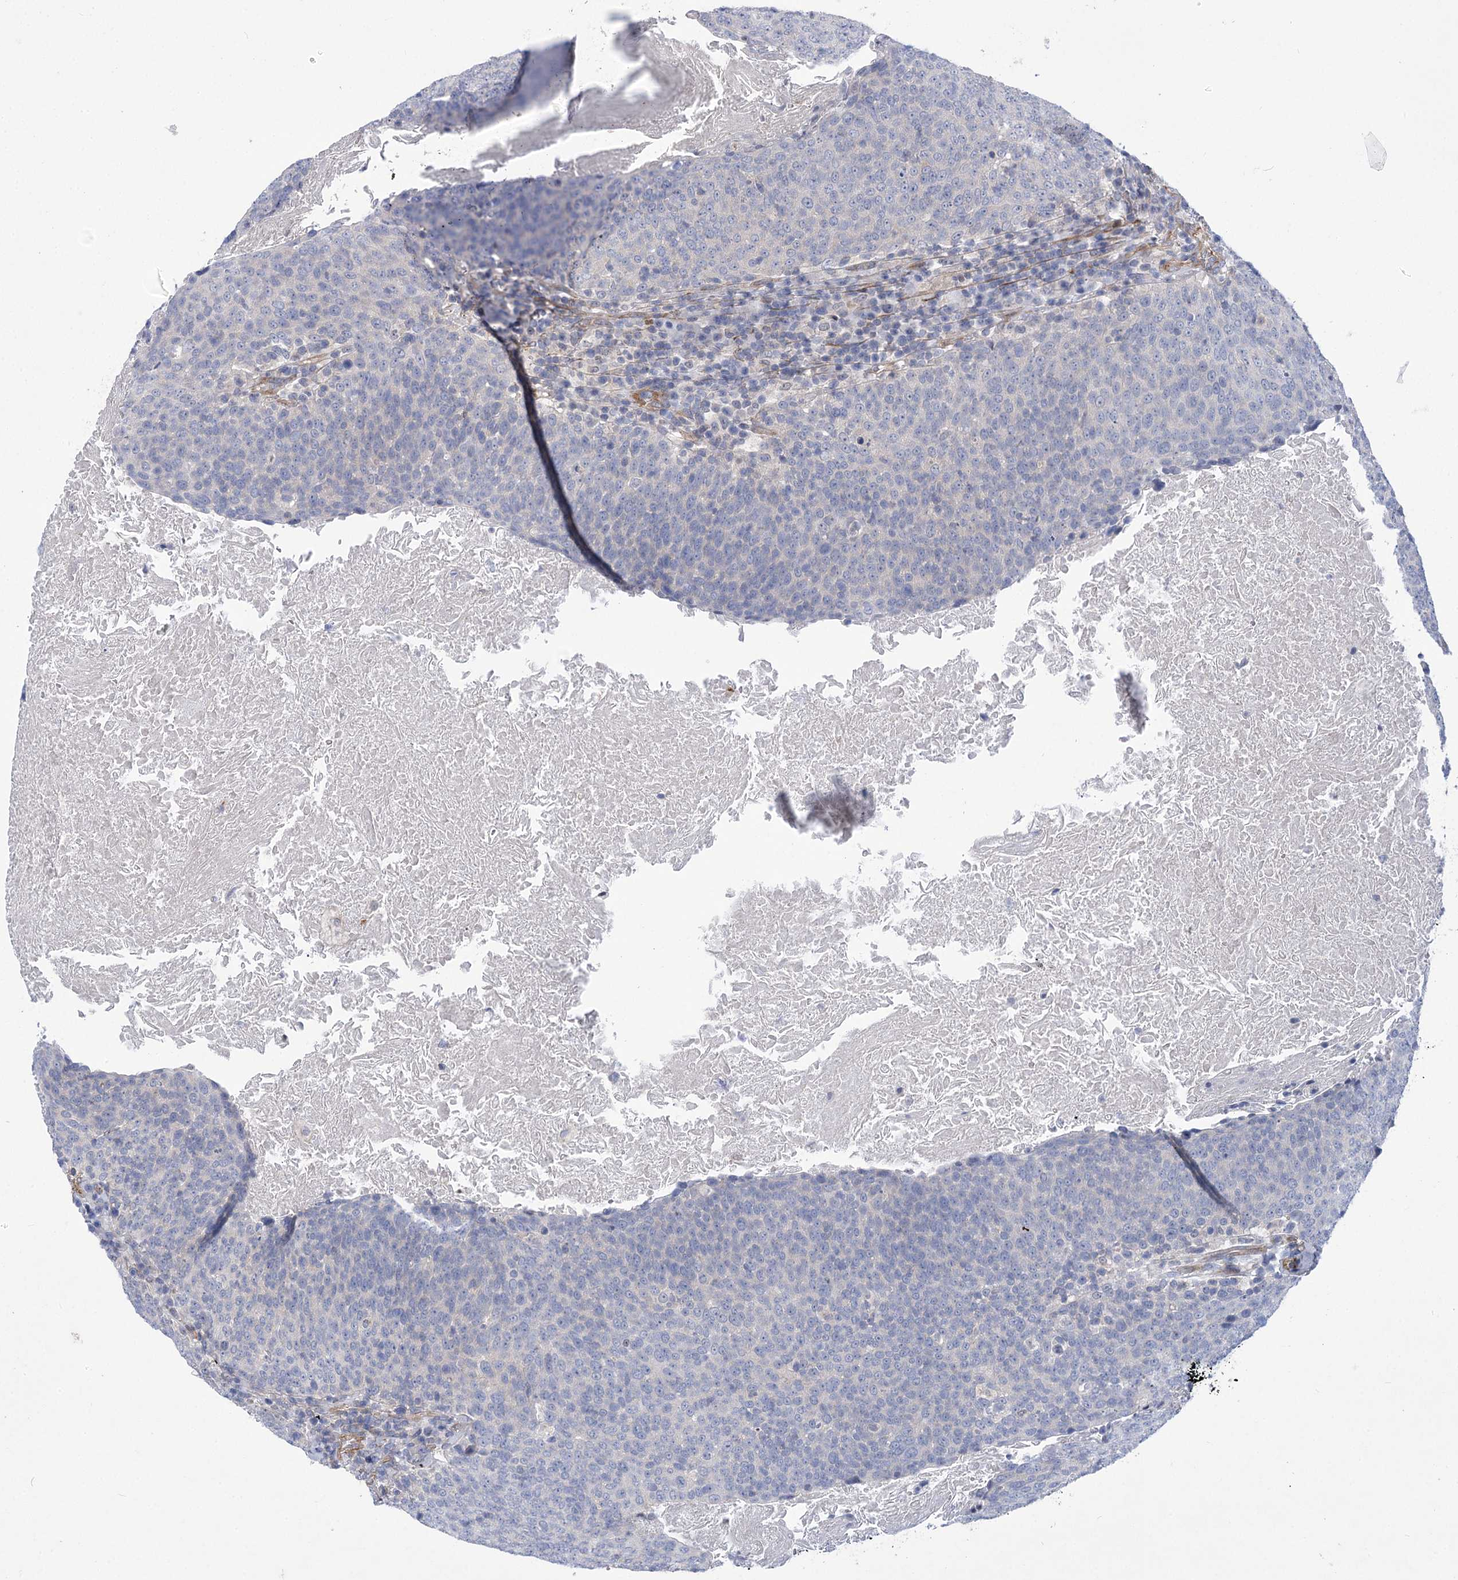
{"staining": {"intensity": "negative", "quantity": "none", "location": "none"}, "tissue": "head and neck cancer", "cell_type": "Tumor cells", "image_type": "cancer", "snomed": [{"axis": "morphology", "description": "Squamous cell carcinoma, NOS"}, {"axis": "morphology", "description": "Squamous cell carcinoma, metastatic, NOS"}, {"axis": "topography", "description": "Lymph node"}, {"axis": "topography", "description": "Head-Neck"}], "caption": "This micrograph is of squamous cell carcinoma (head and neck) stained with IHC to label a protein in brown with the nuclei are counter-stained blue. There is no expression in tumor cells.", "gene": "THAP6", "patient": {"sex": "male", "age": 62}}